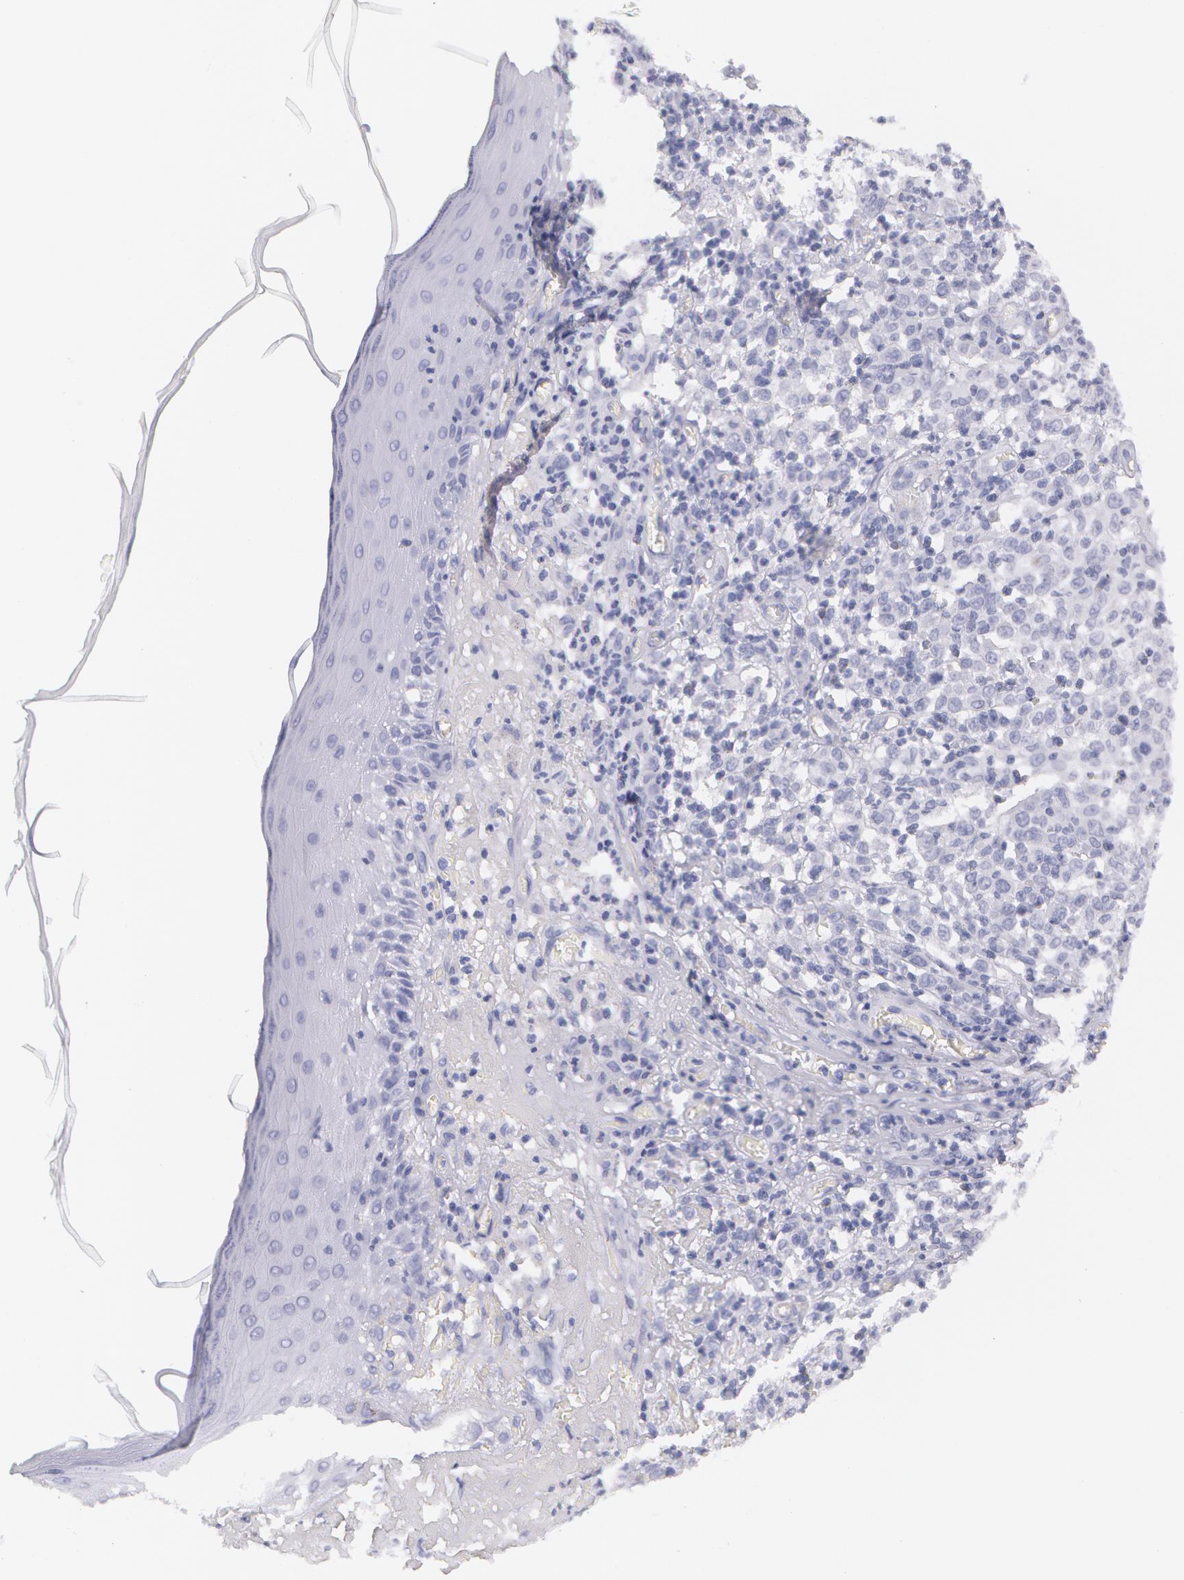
{"staining": {"intensity": "negative", "quantity": "none", "location": "none"}, "tissue": "melanoma", "cell_type": "Tumor cells", "image_type": "cancer", "snomed": [{"axis": "morphology", "description": "Malignant melanoma, NOS"}, {"axis": "topography", "description": "Skin"}], "caption": "This is an IHC micrograph of melanoma. There is no positivity in tumor cells.", "gene": "AMACR", "patient": {"sex": "female", "age": 49}}